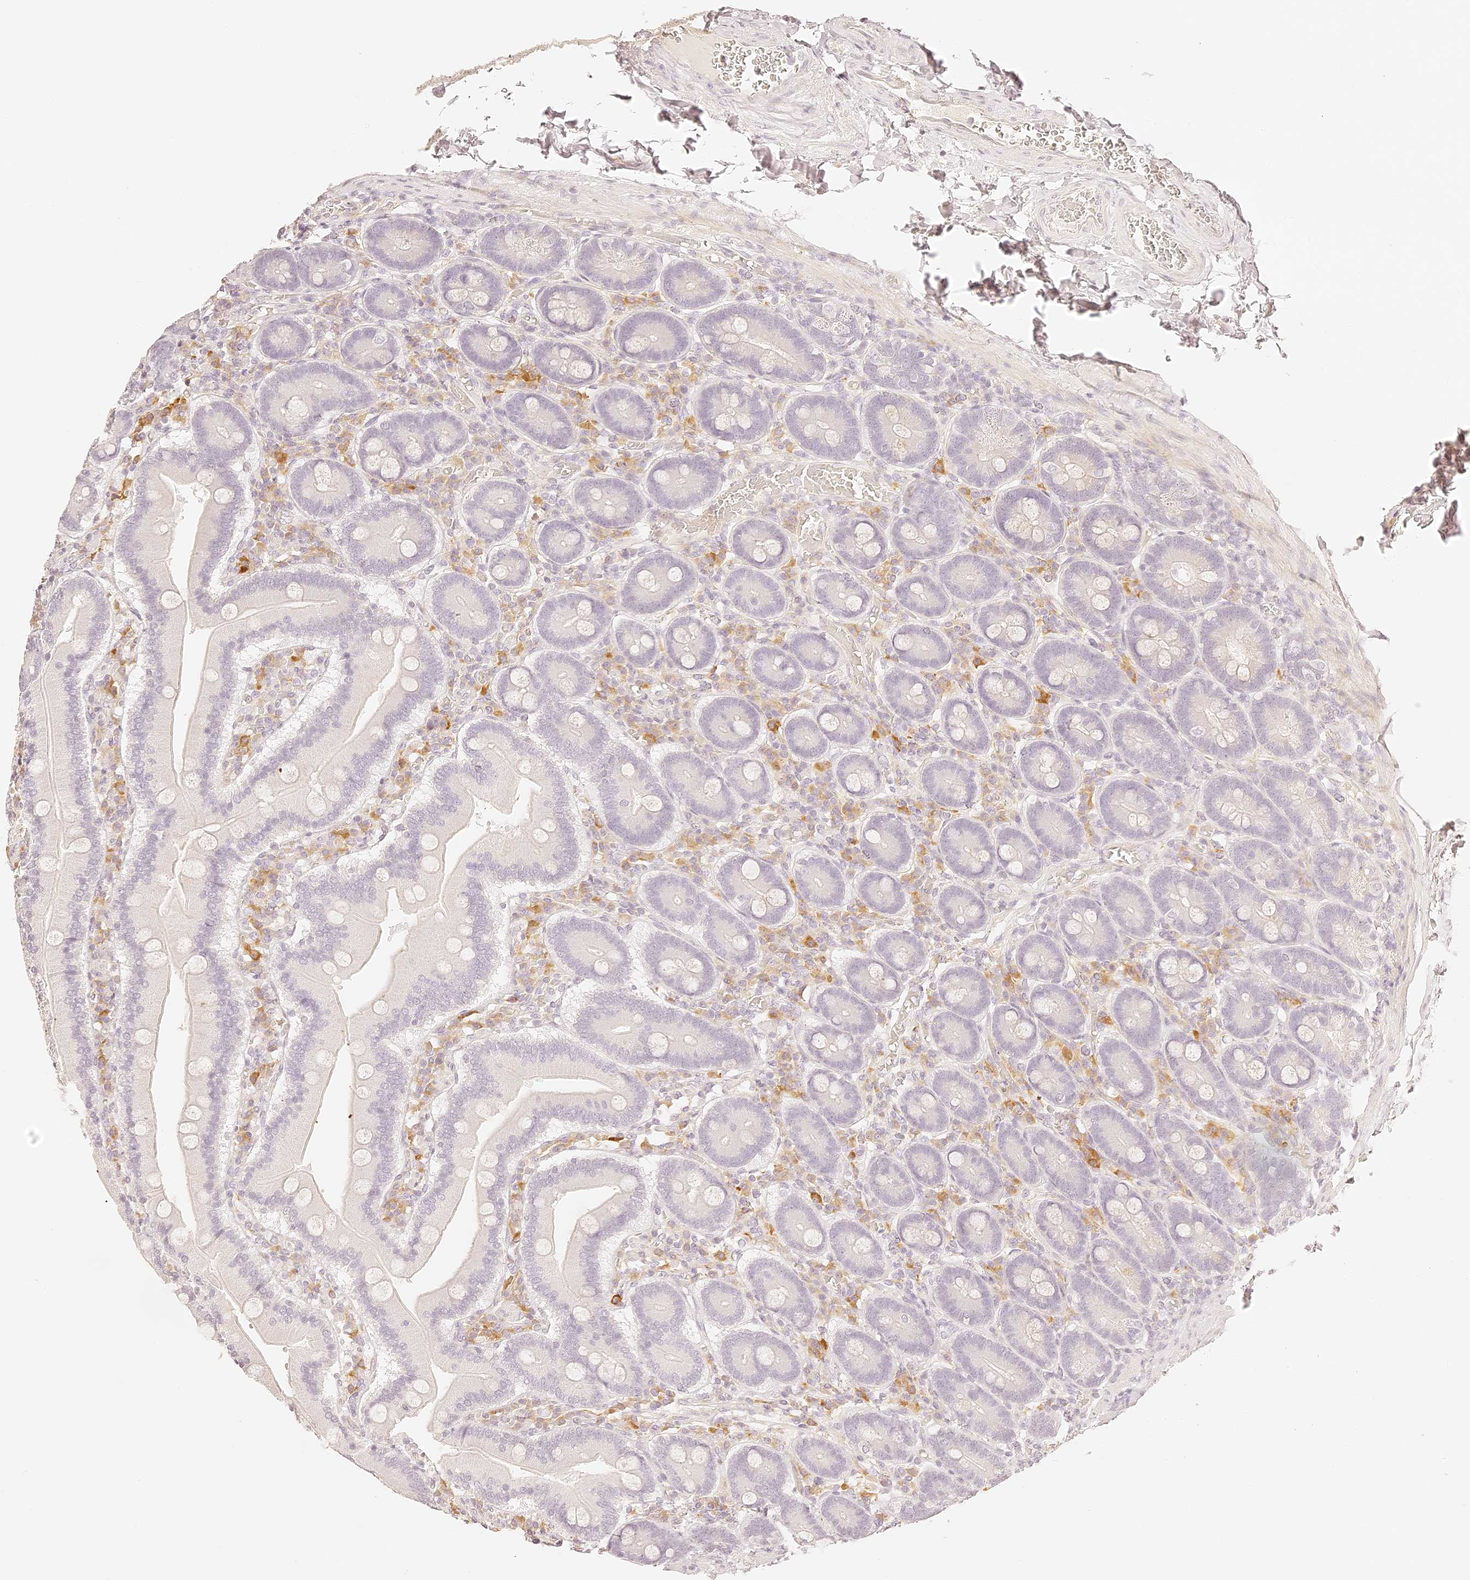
{"staining": {"intensity": "negative", "quantity": "none", "location": "none"}, "tissue": "duodenum", "cell_type": "Glandular cells", "image_type": "normal", "snomed": [{"axis": "morphology", "description": "Normal tissue, NOS"}, {"axis": "topography", "description": "Duodenum"}], "caption": "A high-resolution micrograph shows IHC staining of unremarkable duodenum, which displays no significant positivity in glandular cells. The staining is performed using DAB (3,3'-diaminobenzidine) brown chromogen with nuclei counter-stained in using hematoxylin.", "gene": "TRIM45", "patient": {"sex": "female", "age": 62}}